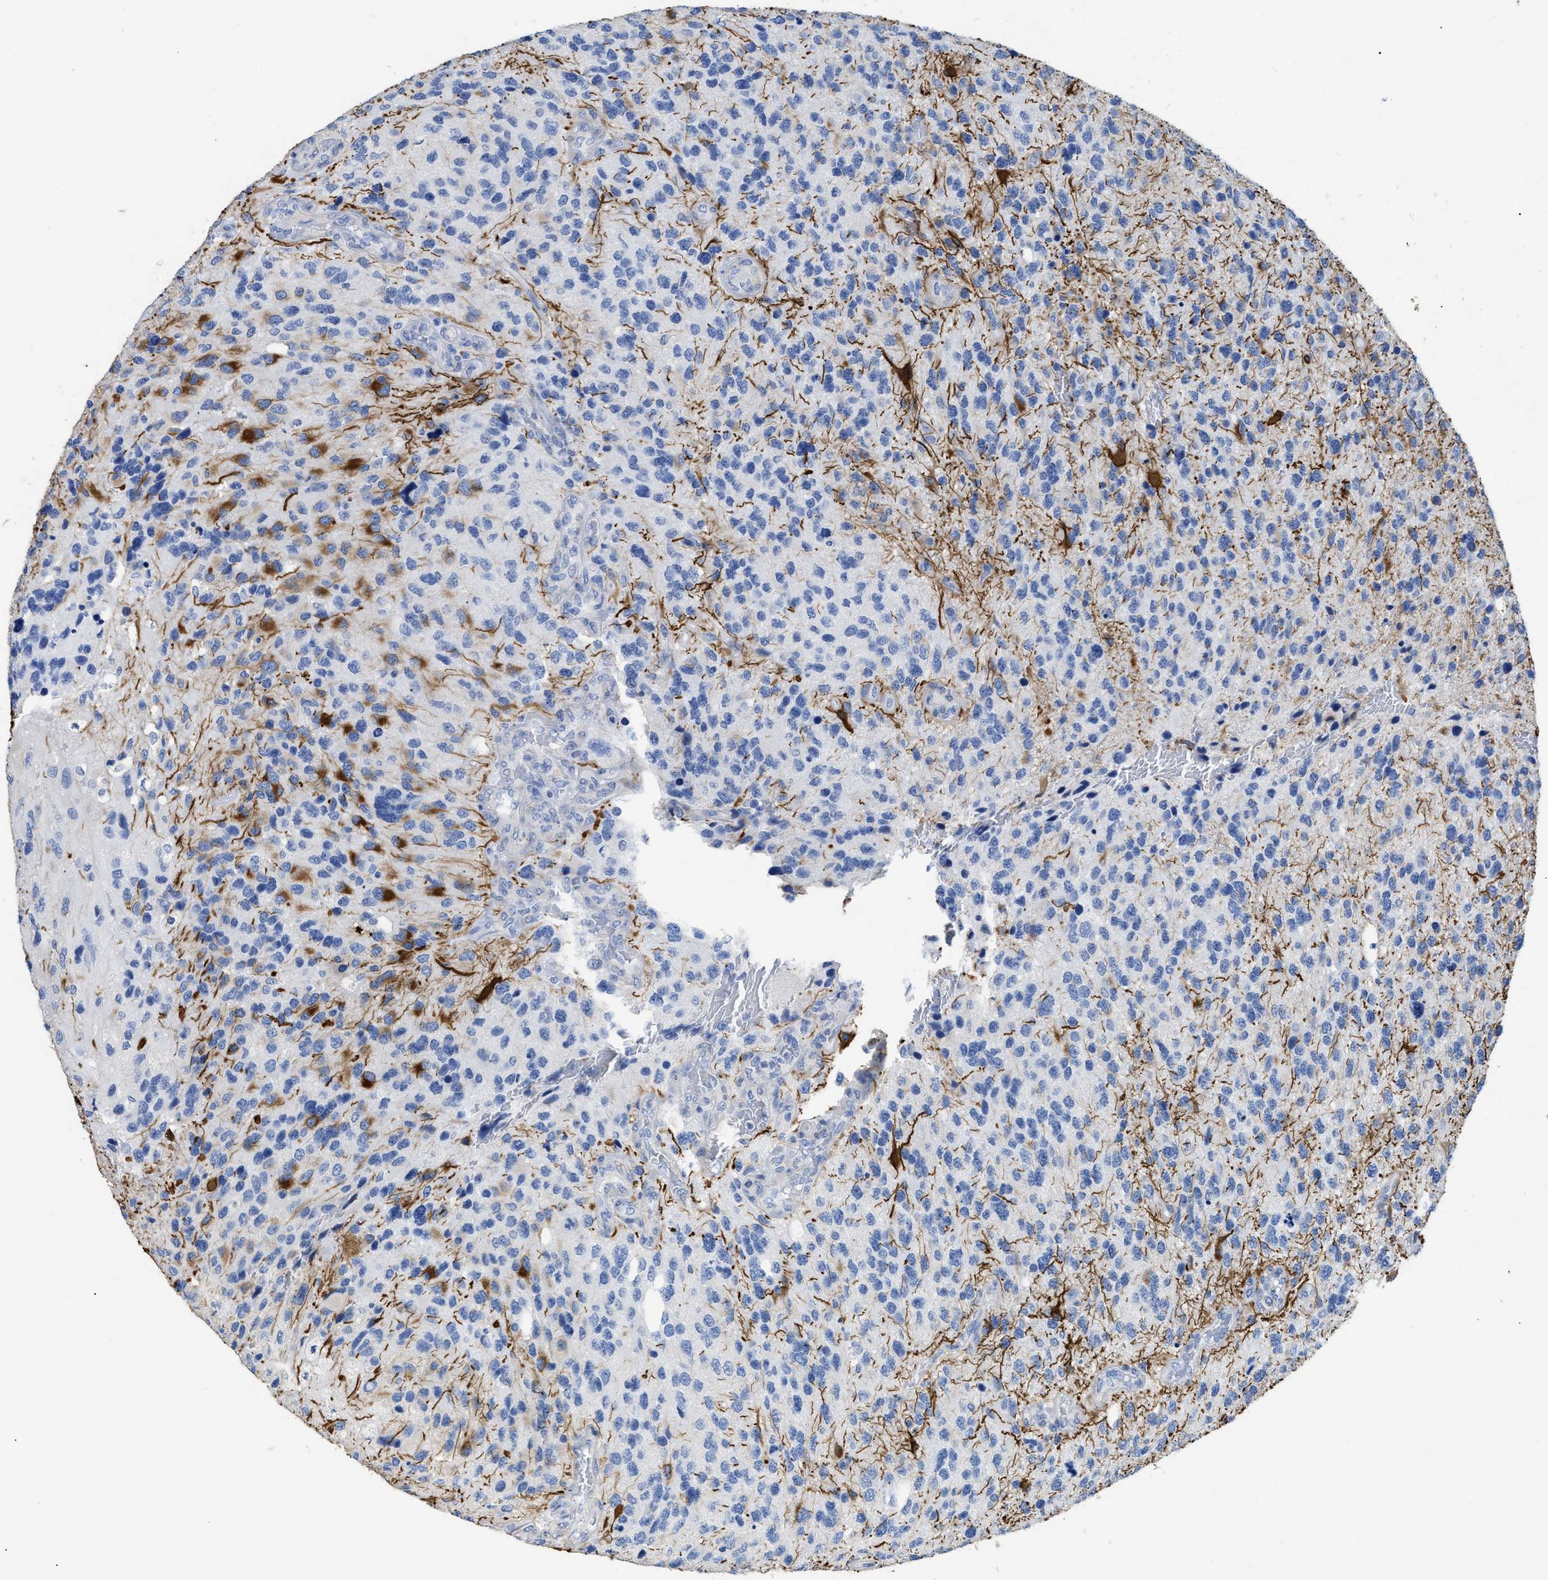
{"staining": {"intensity": "strong", "quantity": "<25%", "location": "cytoplasmic/membranous"}, "tissue": "glioma", "cell_type": "Tumor cells", "image_type": "cancer", "snomed": [{"axis": "morphology", "description": "Glioma, malignant, High grade"}, {"axis": "topography", "description": "Brain"}], "caption": "Protein staining exhibits strong cytoplasmic/membranous positivity in approximately <25% of tumor cells in glioma.", "gene": "DLC1", "patient": {"sex": "female", "age": 58}}